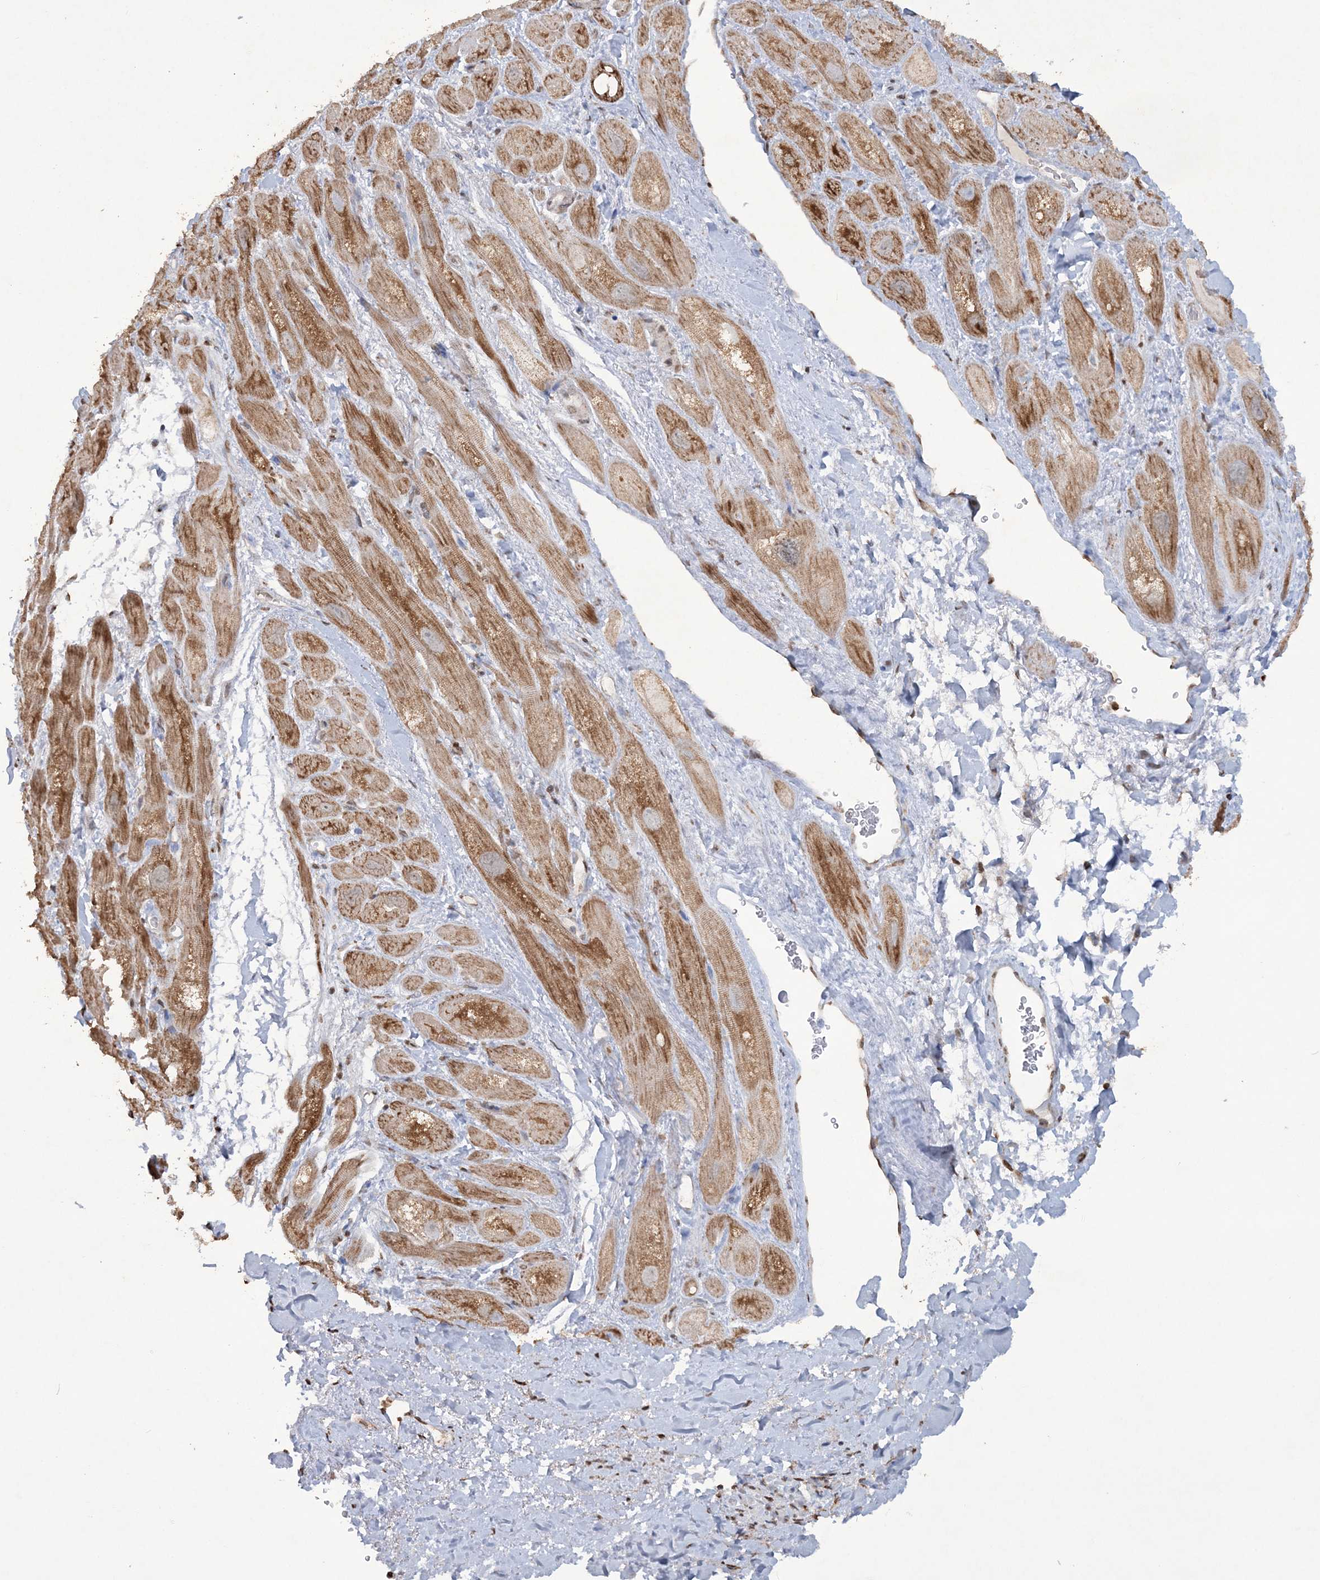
{"staining": {"intensity": "strong", "quantity": ">75%", "location": "cytoplasmic/membranous"}, "tissue": "heart muscle", "cell_type": "Cardiomyocytes", "image_type": "normal", "snomed": [{"axis": "morphology", "description": "Normal tissue, NOS"}, {"axis": "topography", "description": "Heart"}], "caption": "Protein analysis of benign heart muscle reveals strong cytoplasmic/membranous positivity in approximately >75% of cardiomyocytes.", "gene": "TTC7A", "patient": {"sex": "male", "age": 49}}